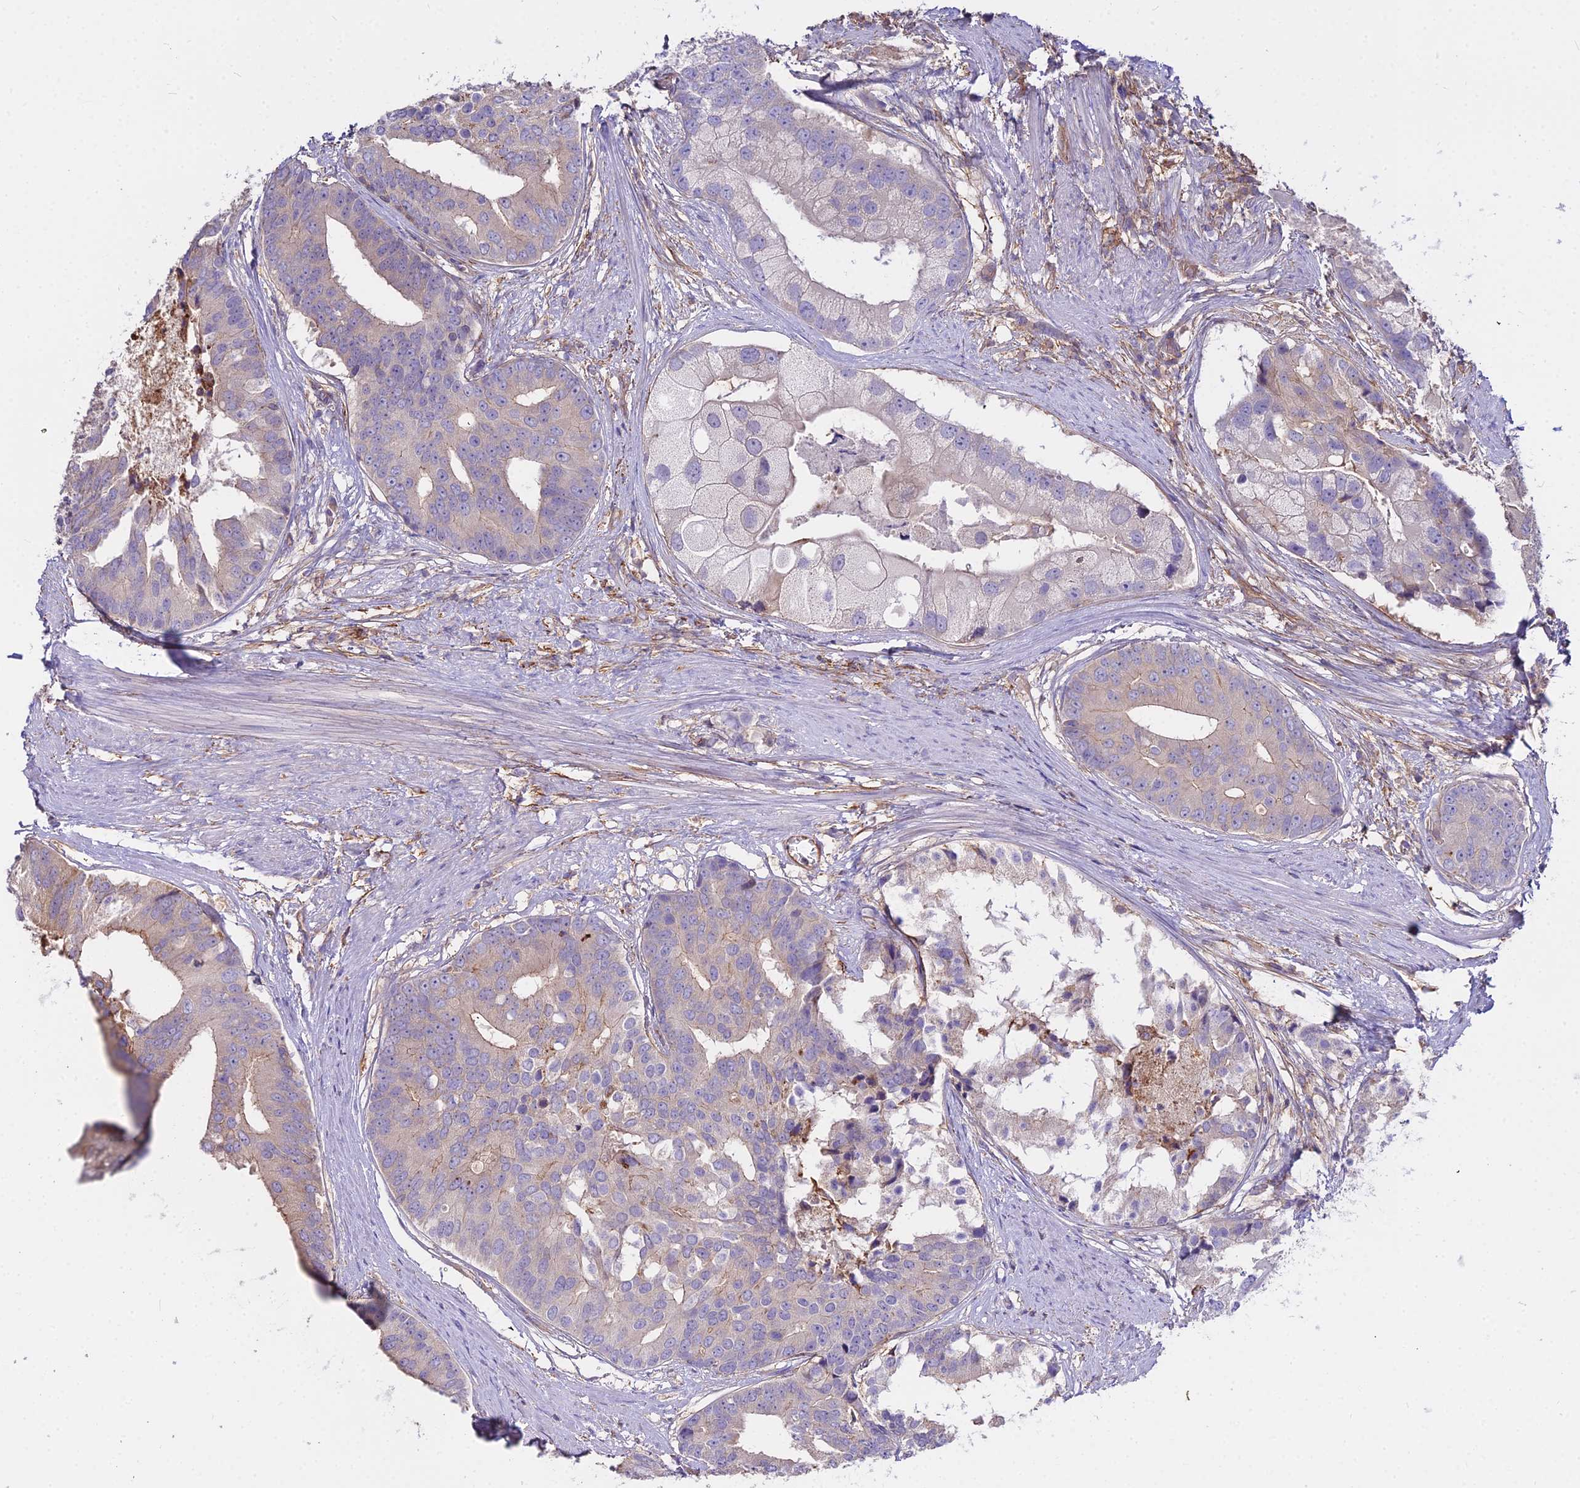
{"staining": {"intensity": "negative", "quantity": "none", "location": "none"}, "tissue": "prostate cancer", "cell_type": "Tumor cells", "image_type": "cancer", "snomed": [{"axis": "morphology", "description": "Adenocarcinoma, High grade"}, {"axis": "topography", "description": "Prostate"}], "caption": "Adenocarcinoma (high-grade) (prostate) was stained to show a protein in brown. There is no significant staining in tumor cells. (DAB (3,3'-diaminobenzidine) IHC with hematoxylin counter stain).", "gene": "GLYAT", "patient": {"sex": "male", "age": 62}}